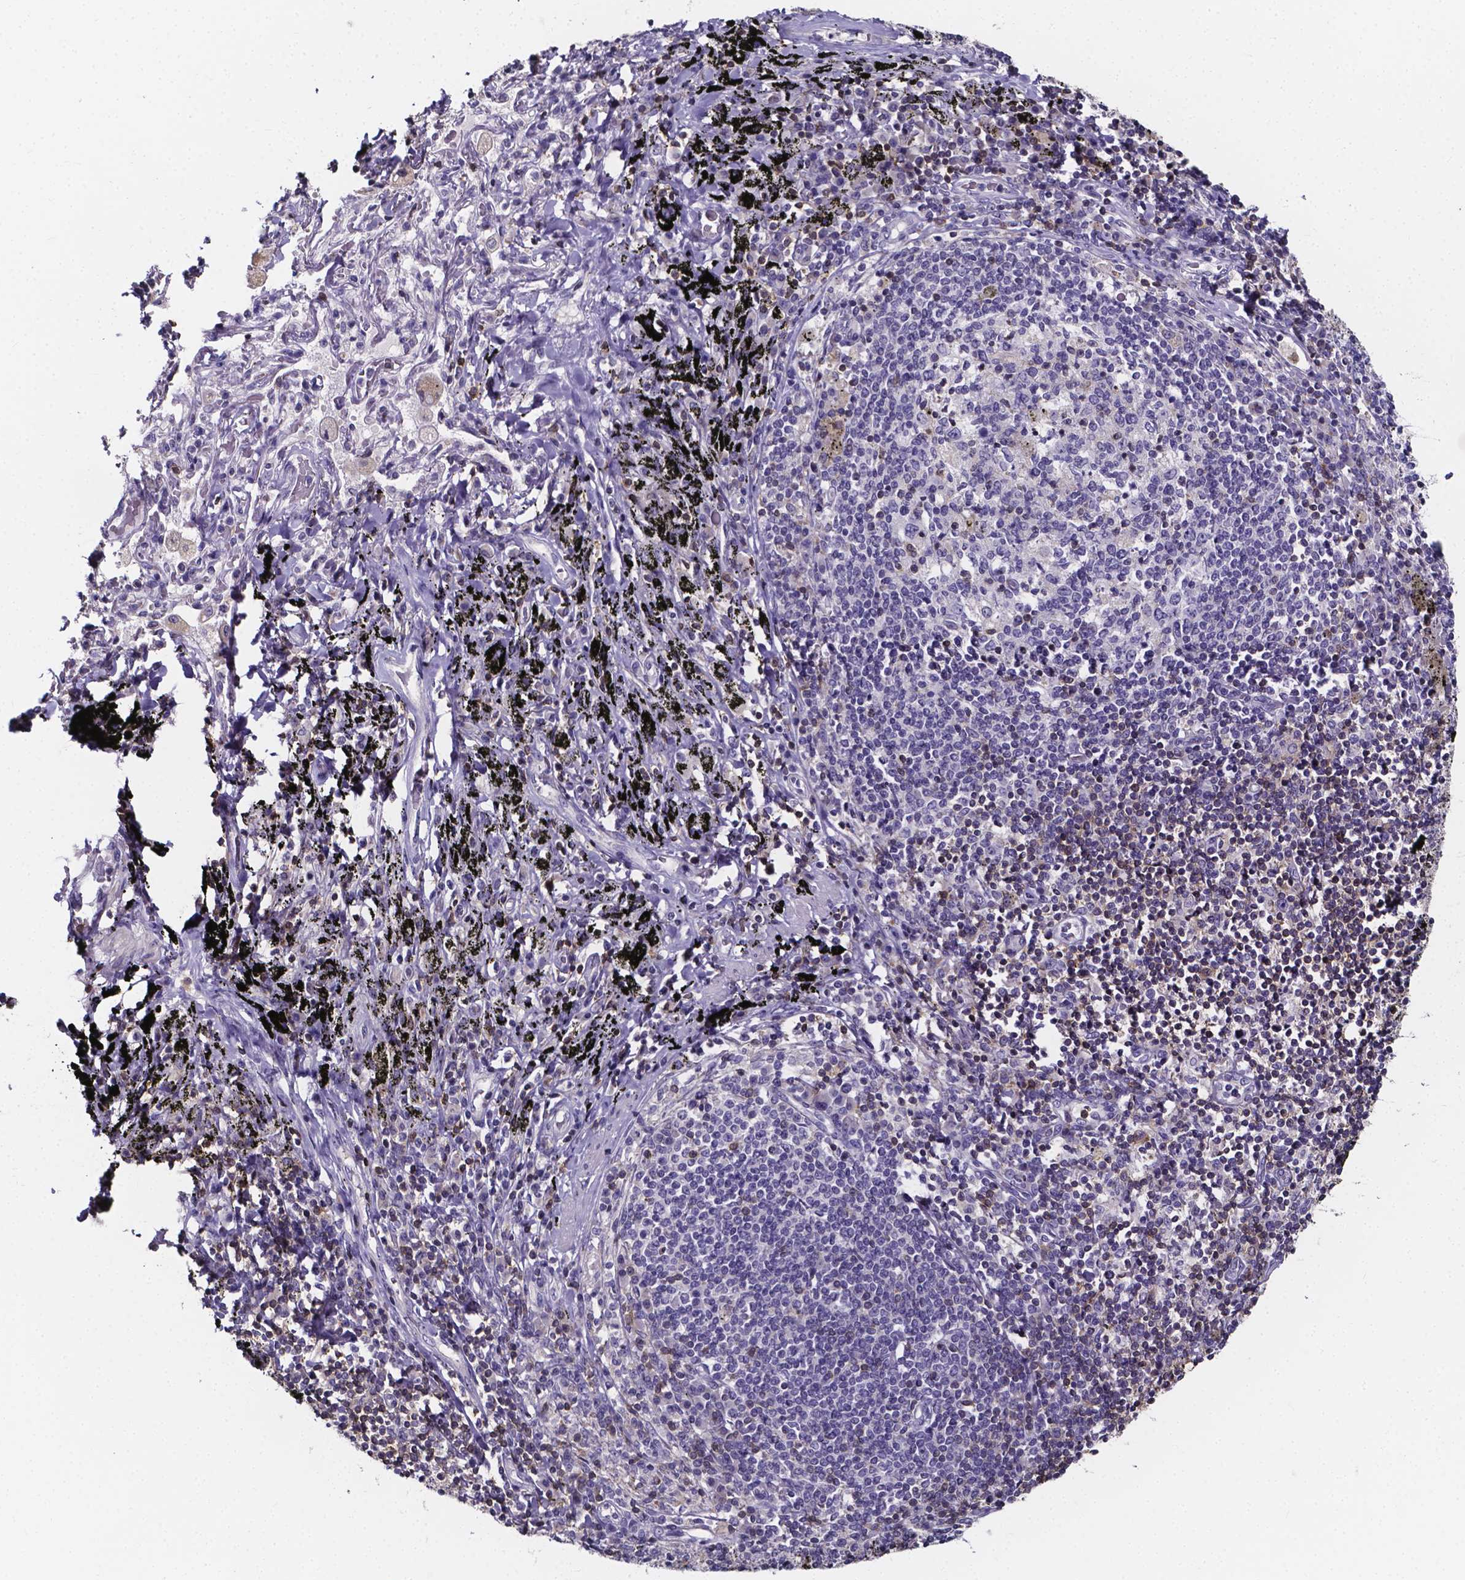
{"staining": {"intensity": "moderate", "quantity": "25%-75%", "location": "cytoplasmic/membranous"}, "tissue": "adipose tissue", "cell_type": "Adipocytes", "image_type": "normal", "snomed": [{"axis": "morphology", "description": "Normal tissue, NOS"}, {"axis": "topography", "description": "Bronchus"}, {"axis": "topography", "description": "Lung"}], "caption": "The immunohistochemical stain shows moderate cytoplasmic/membranous positivity in adipocytes of normal adipose tissue.", "gene": "THEMIS", "patient": {"sex": "female", "age": 57}}